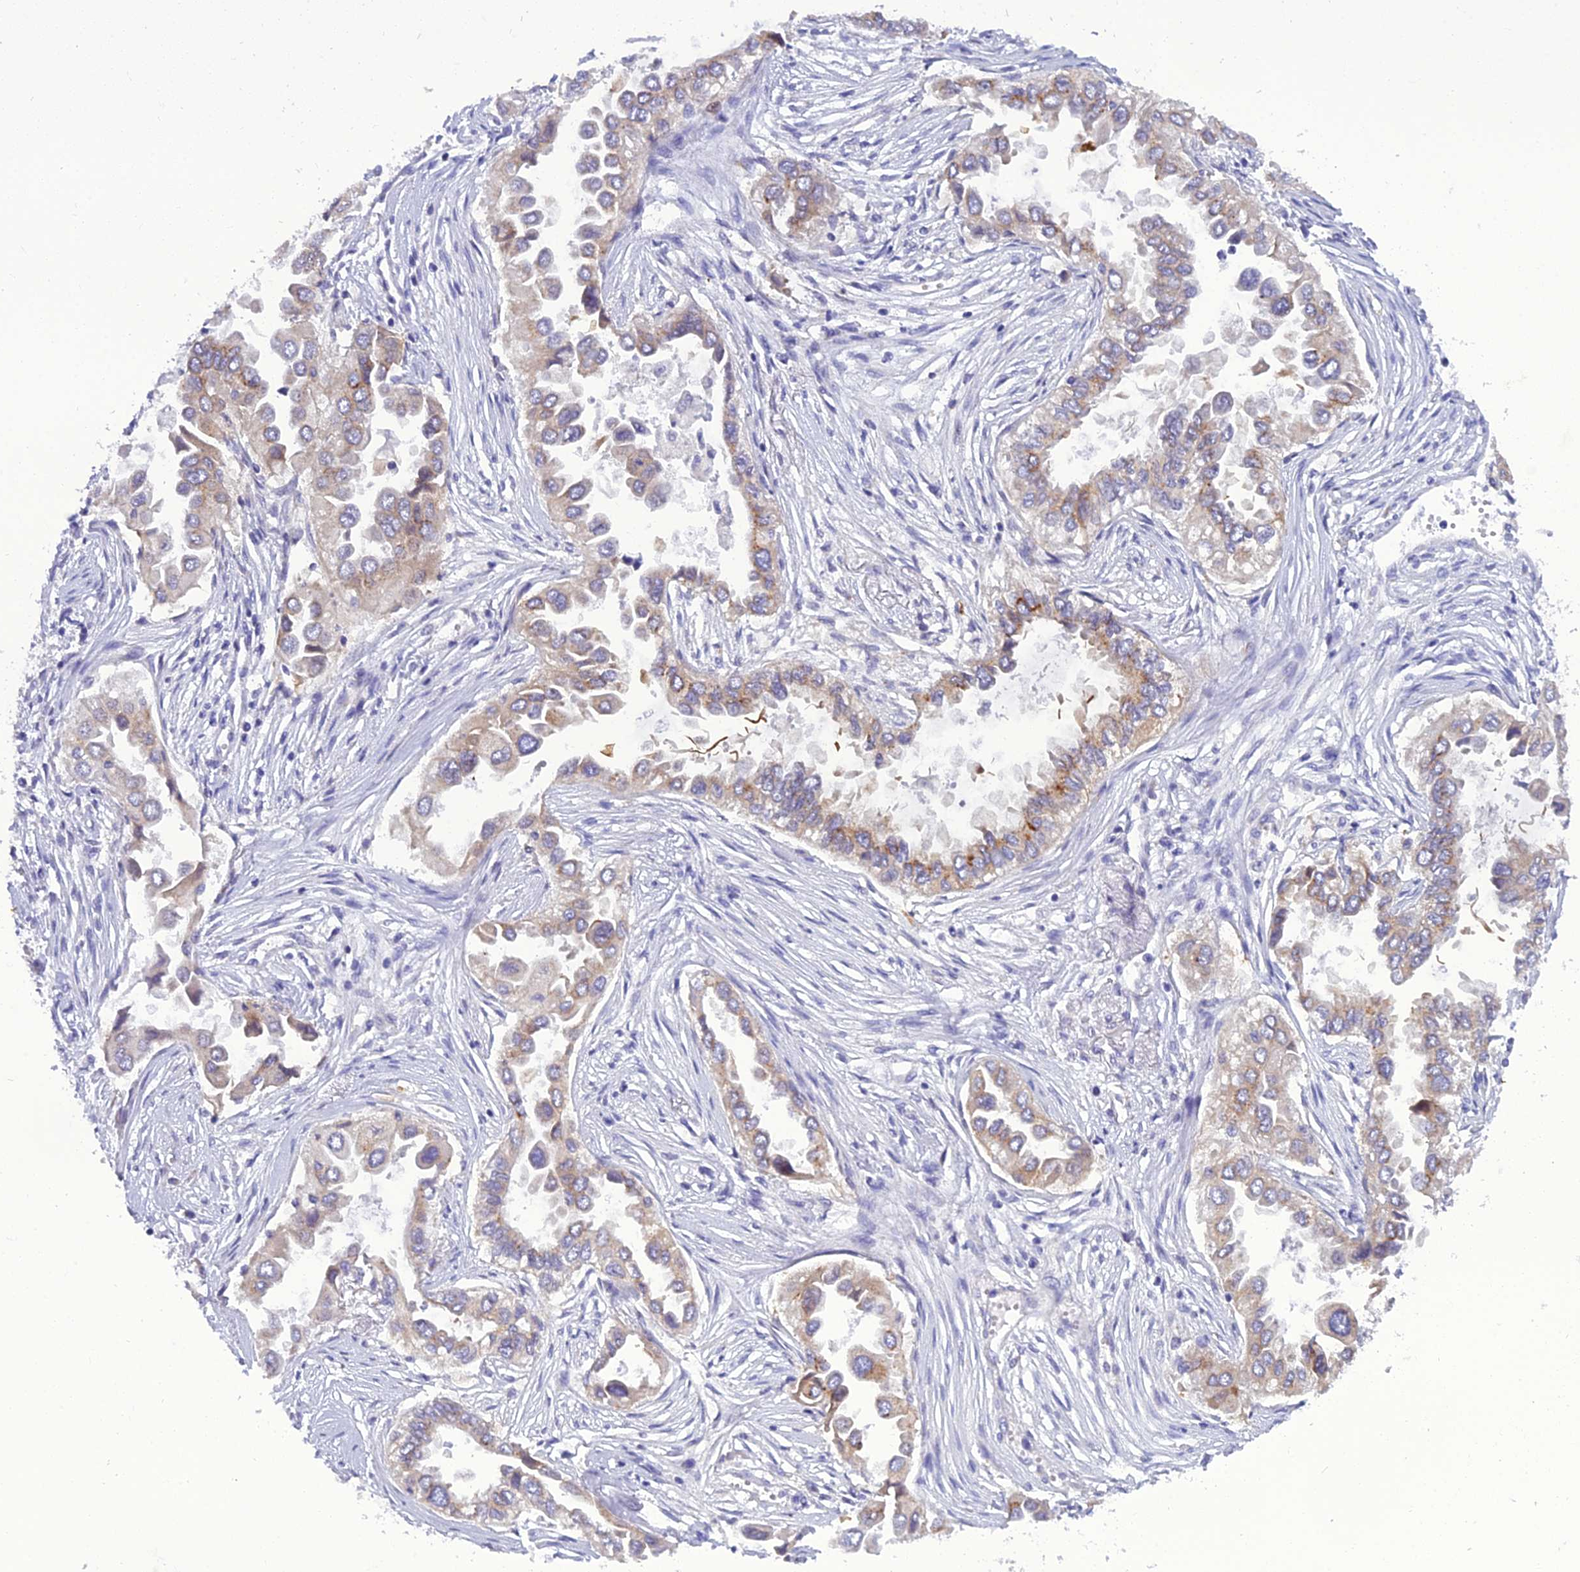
{"staining": {"intensity": "weak", "quantity": "25%-75%", "location": "cytoplasmic/membranous"}, "tissue": "lung cancer", "cell_type": "Tumor cells", "image_type": "cancer", "snomed": [{"axis": "morphology", "description": "Adenocarcinoma, NOS"}, {"axis": "topography", "description": "Lung"}], "caption": "Brown immunohistochemical staining in lung adenocarcinoma exhibits weak cytoplasmic/membranous positivity in approximately 25%-75% of tumor cells. The staining was performed using DAB (3,3'-diaminobenzidine), with brown indicating positive protein expression. Nuclei are stained blue with hematoxylin.", "gene": "GOLPH3", "patient": {"sex": "female", "age": 76}}